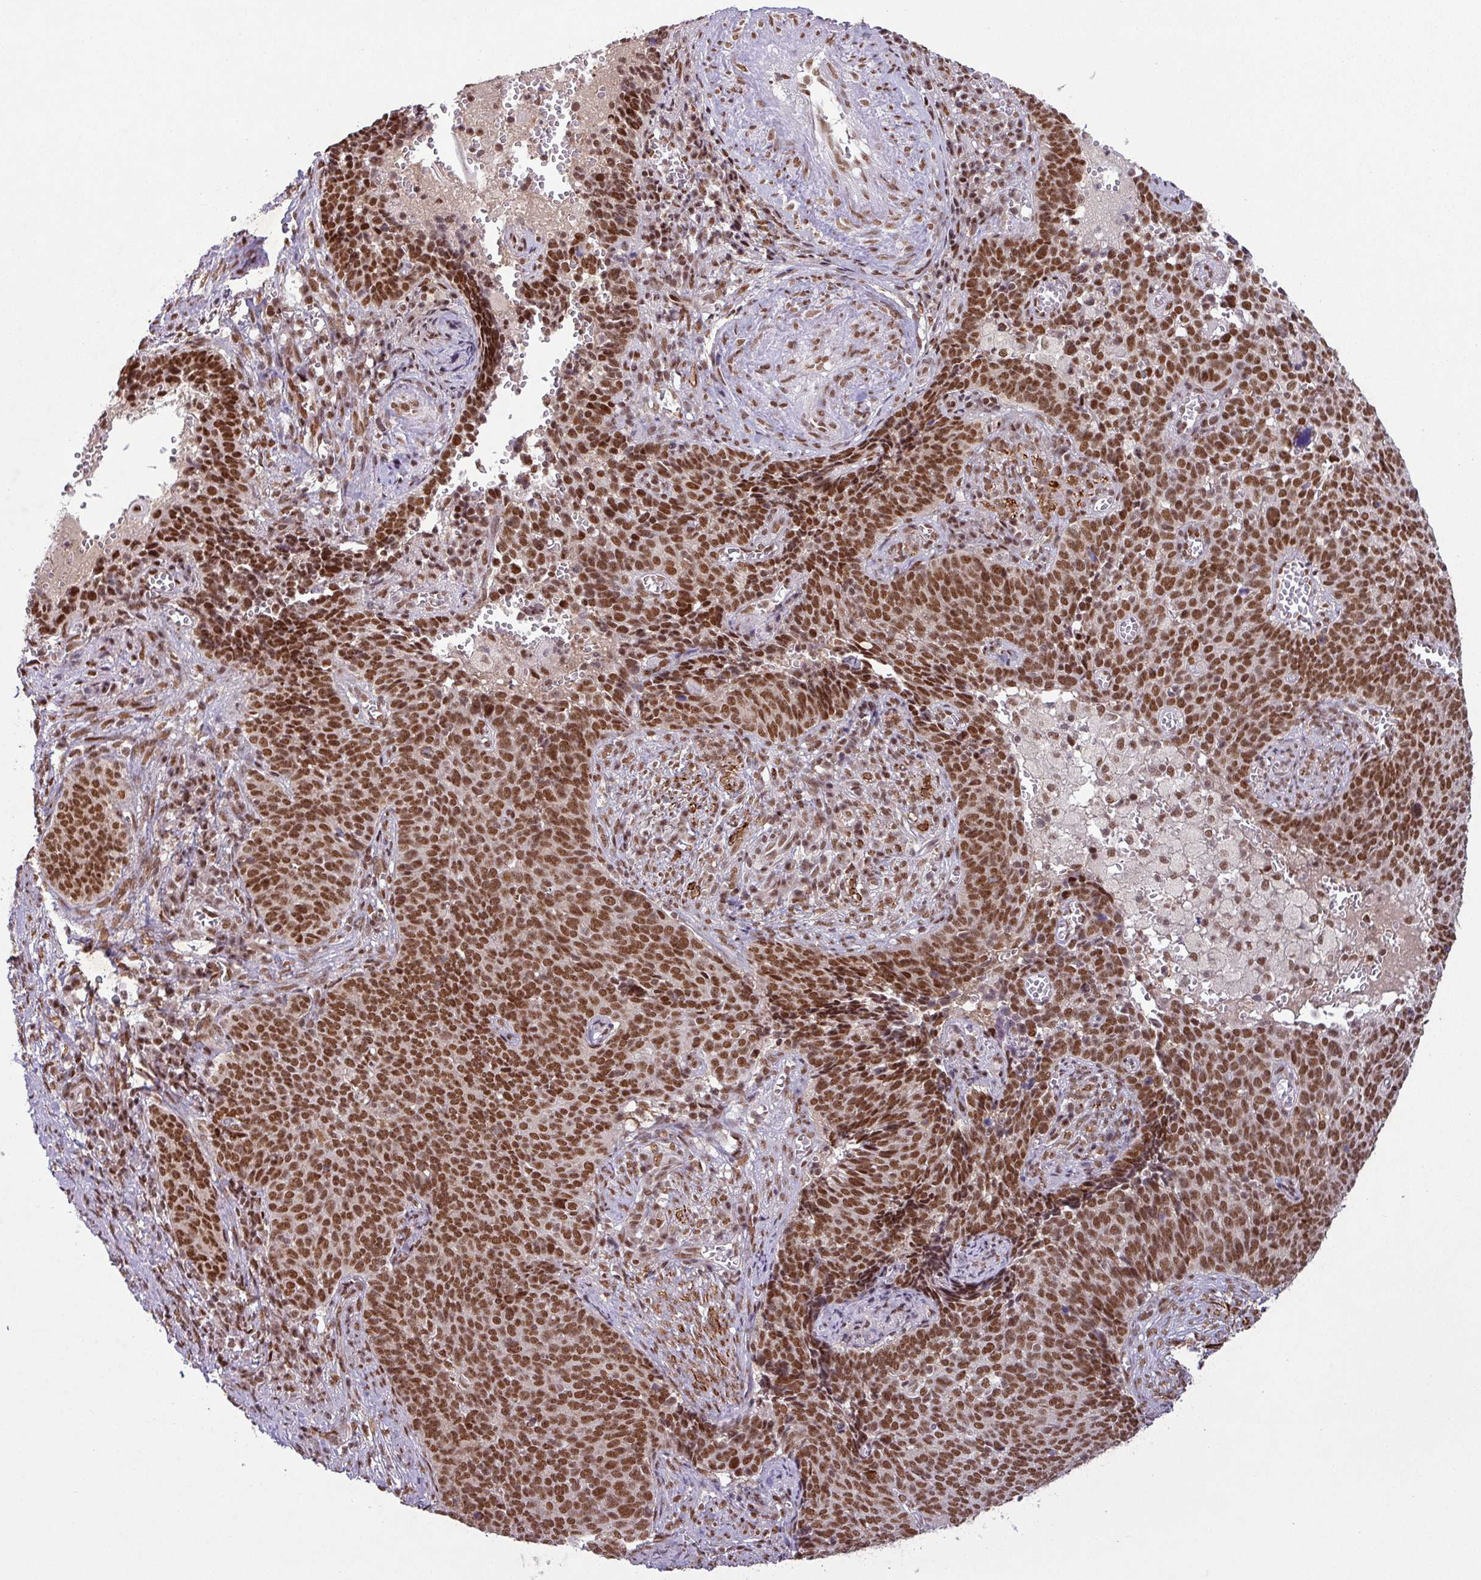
{"staining": {"intensity": "moderate", "quantity": ">75%", "location": "nuclear"}, "tissue": "cervical cancer", "cell_type": "Tumor cells", "image_type": "cancer", "snomed": [{"axis": "morphology", "description": "Normal tissue, NOS"}, {"axis": "morphology", "description": "Squamous cell carcinoma, NOS"}, {"axis": "topography", "description": "Cervix"}], "caption": "A brown stain labels moderate nuclear positivity of a protein in squamous cell carcinoma (cervical) tumor cells.", "gene": "SRSF2", "patient": {"sex": "female", "age": 39}}